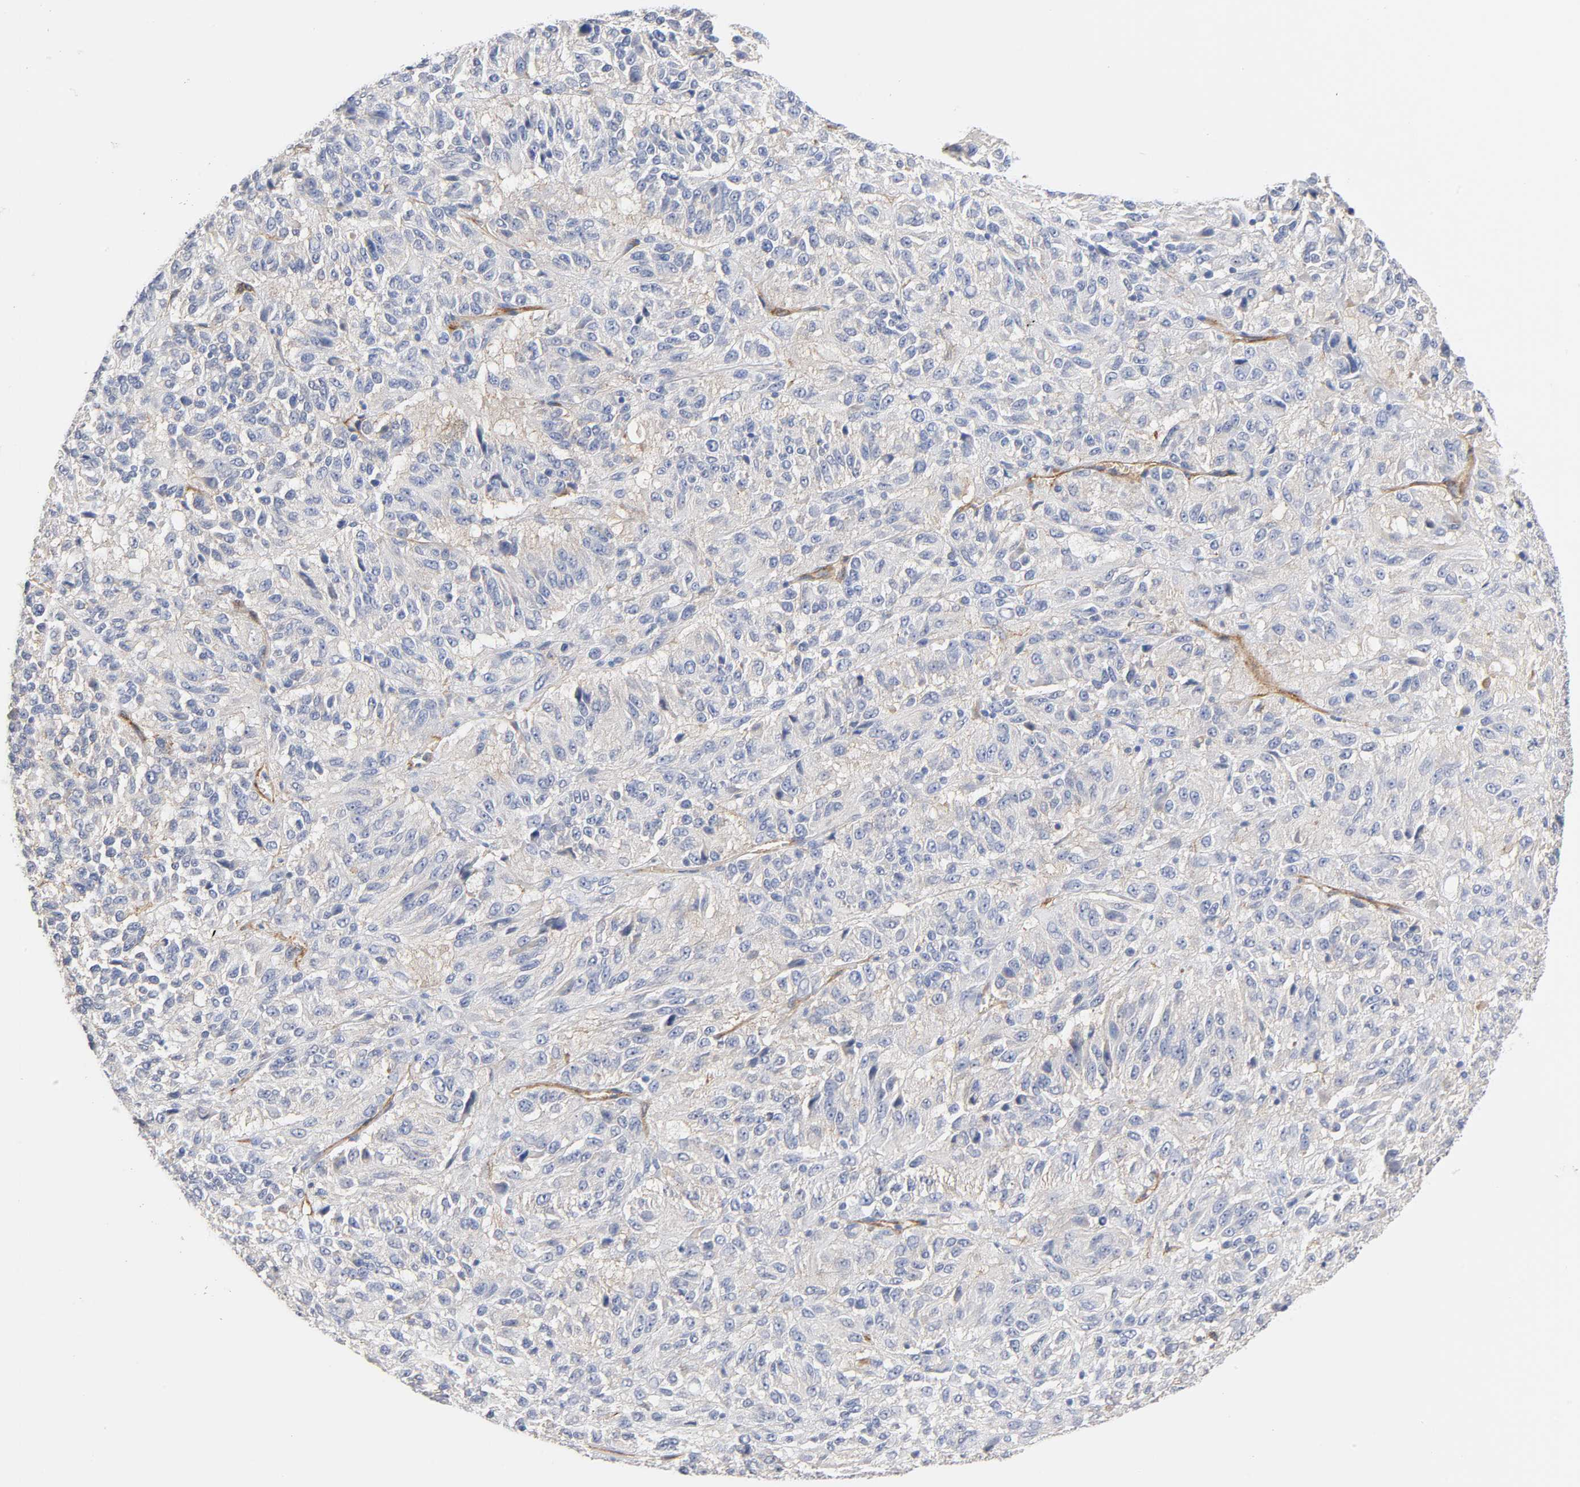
{"staining": {"intensity": "negative", "quantity": "none", "location": "none"}, "tissue": "melanoma", "cell_type": "Tumor cells", "image_type": "cancer", "snomed": [{"axis": "morphology", "description": "Malignant melanoma, Metastatic site"}, {"axis": "topography", "description": "Lung"}], "caption": "Histopathology image shows no protein expression in tumor cells of melanoma tissue.", "gene": "SPTAN1", "patient": {"sex": "male", "age": 64}}